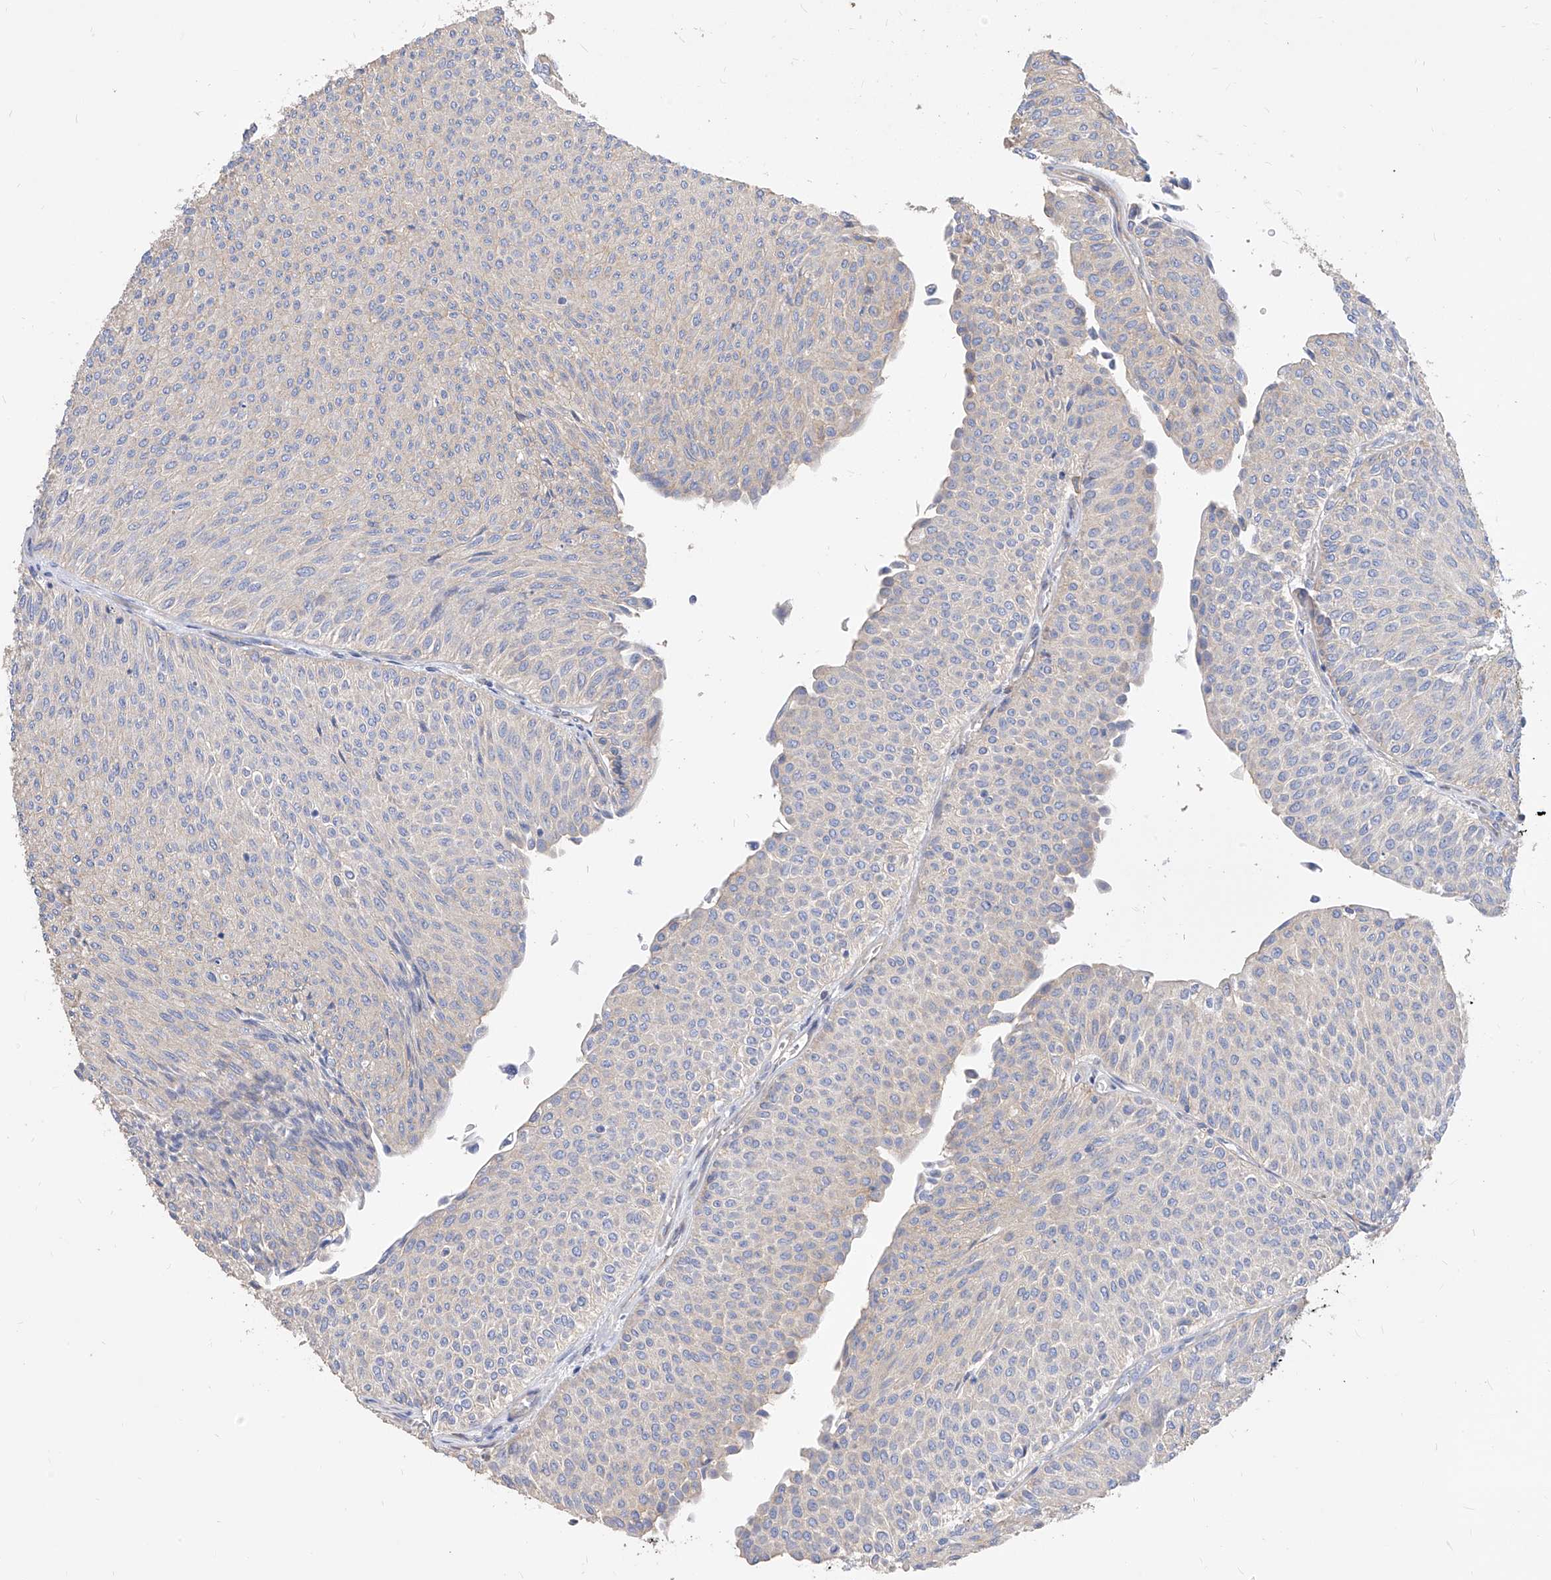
{"staining": {"intensity": "negative", "quantity": "none", "location": "none"}, "tissue": "urothelial cancer", "cell_type": "Tumor cells", "image_type": "cancer", "snomed": [{"axis": "morphology", "description": "Urothelial carcinoma, Low grade"}, {"axis": "topography", "description": "Urinary bladder"}], "caption": "The photomicrograph reveals no significant expression in tumor cells of urothelial carcinoma (low-grade).", "gene": "SCGB2A1", "patient": {"sex": "male", "age": 78}}